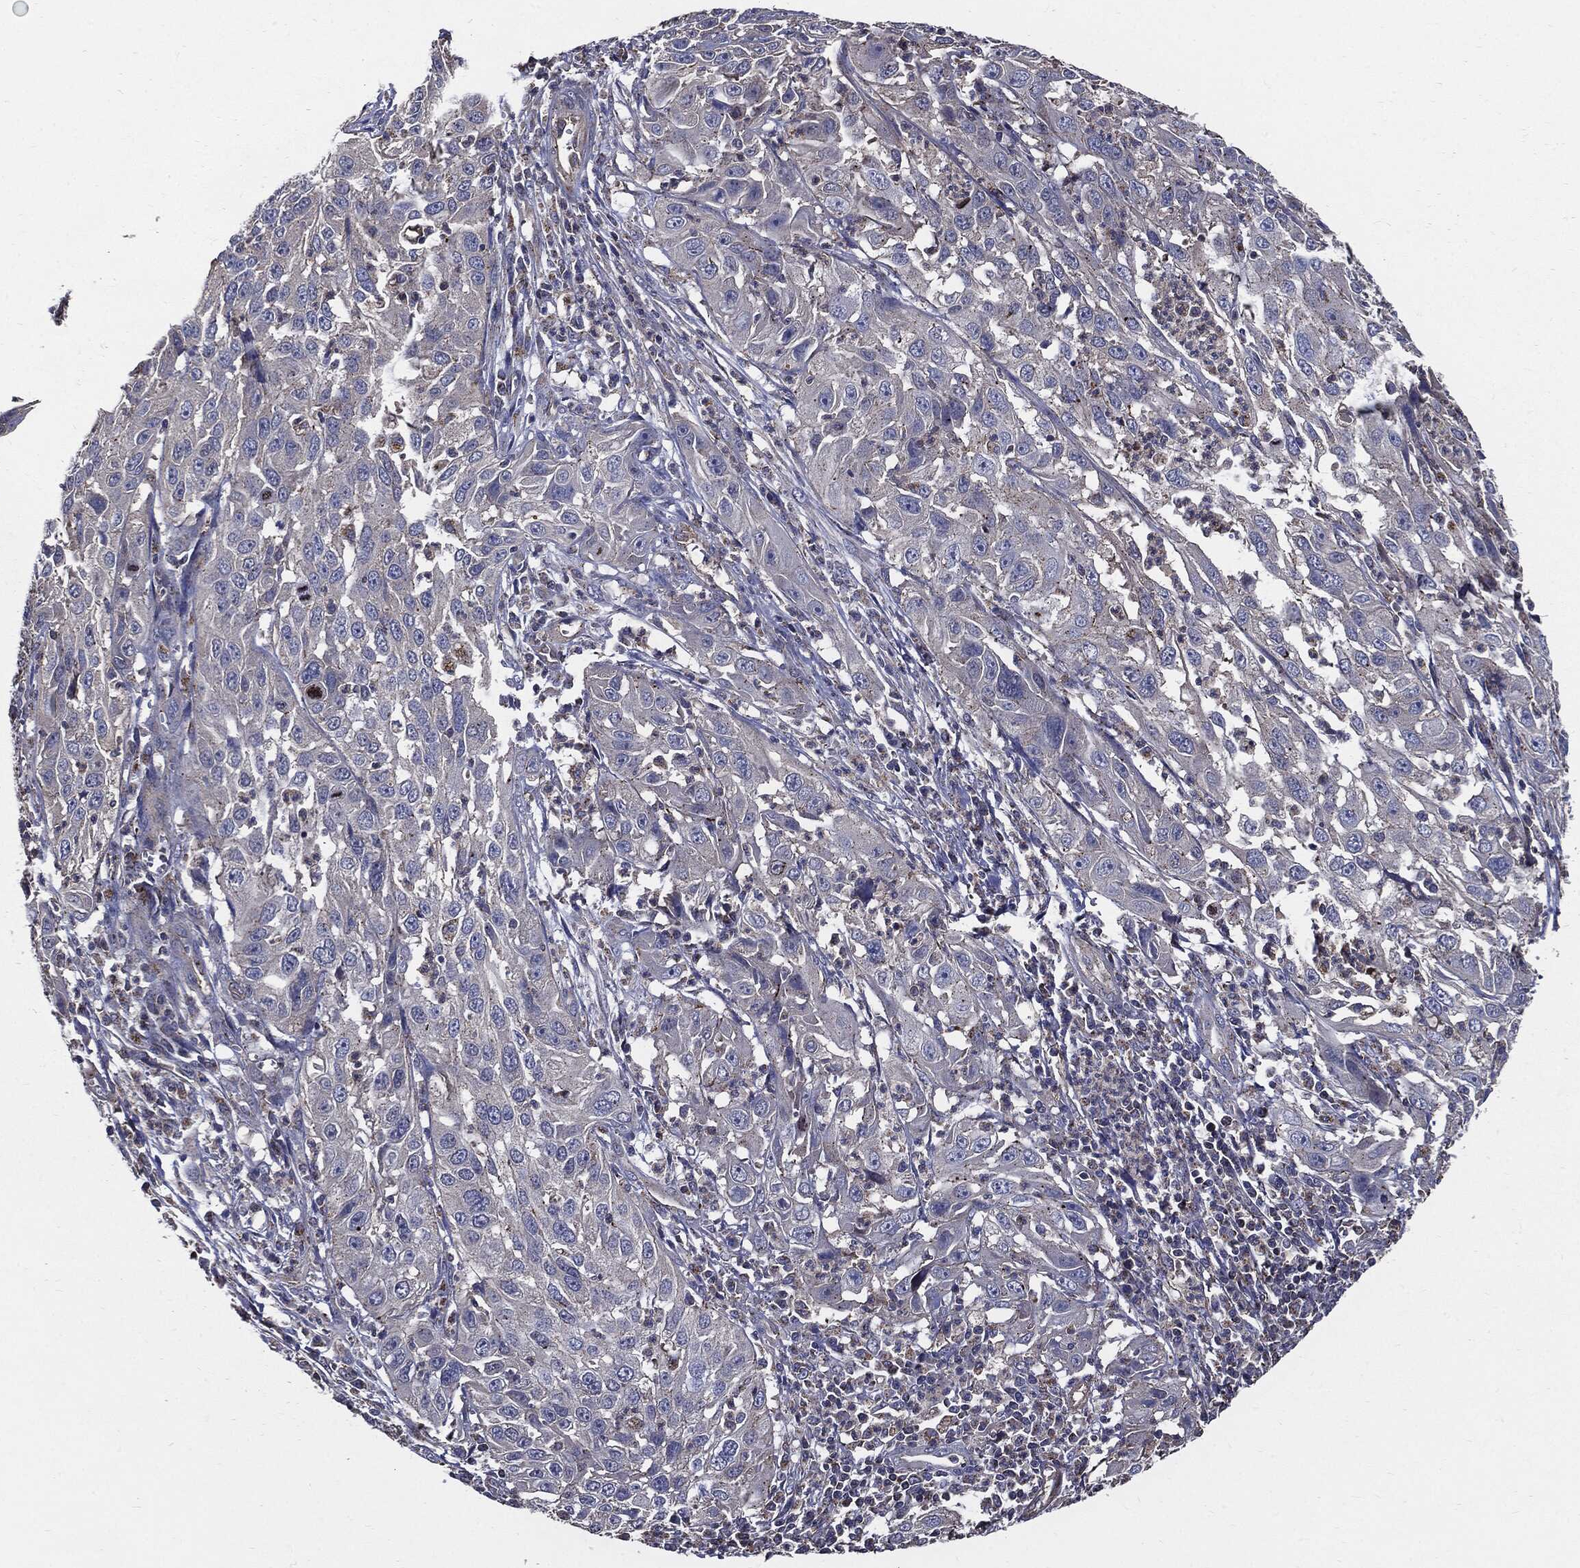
{"staining": {"intensity": "negative", "quantity": "none", "location": "none"}, "tissue": "cervical cancer", "cell_type": "Tumor cells", "image_type": "cancer", "snomed": [{"axis": "morphology", "description": "Squamous cell carcinoma, NOS"}, {"axis": "topography", "description": "Cervix"}], "caption": "The image displays no significant expression in tumor cells of cervical cancer (squamous cell carcinoma).", "gene": "PDCD6IP", "patient": {"sex": "female", "age": 32}}